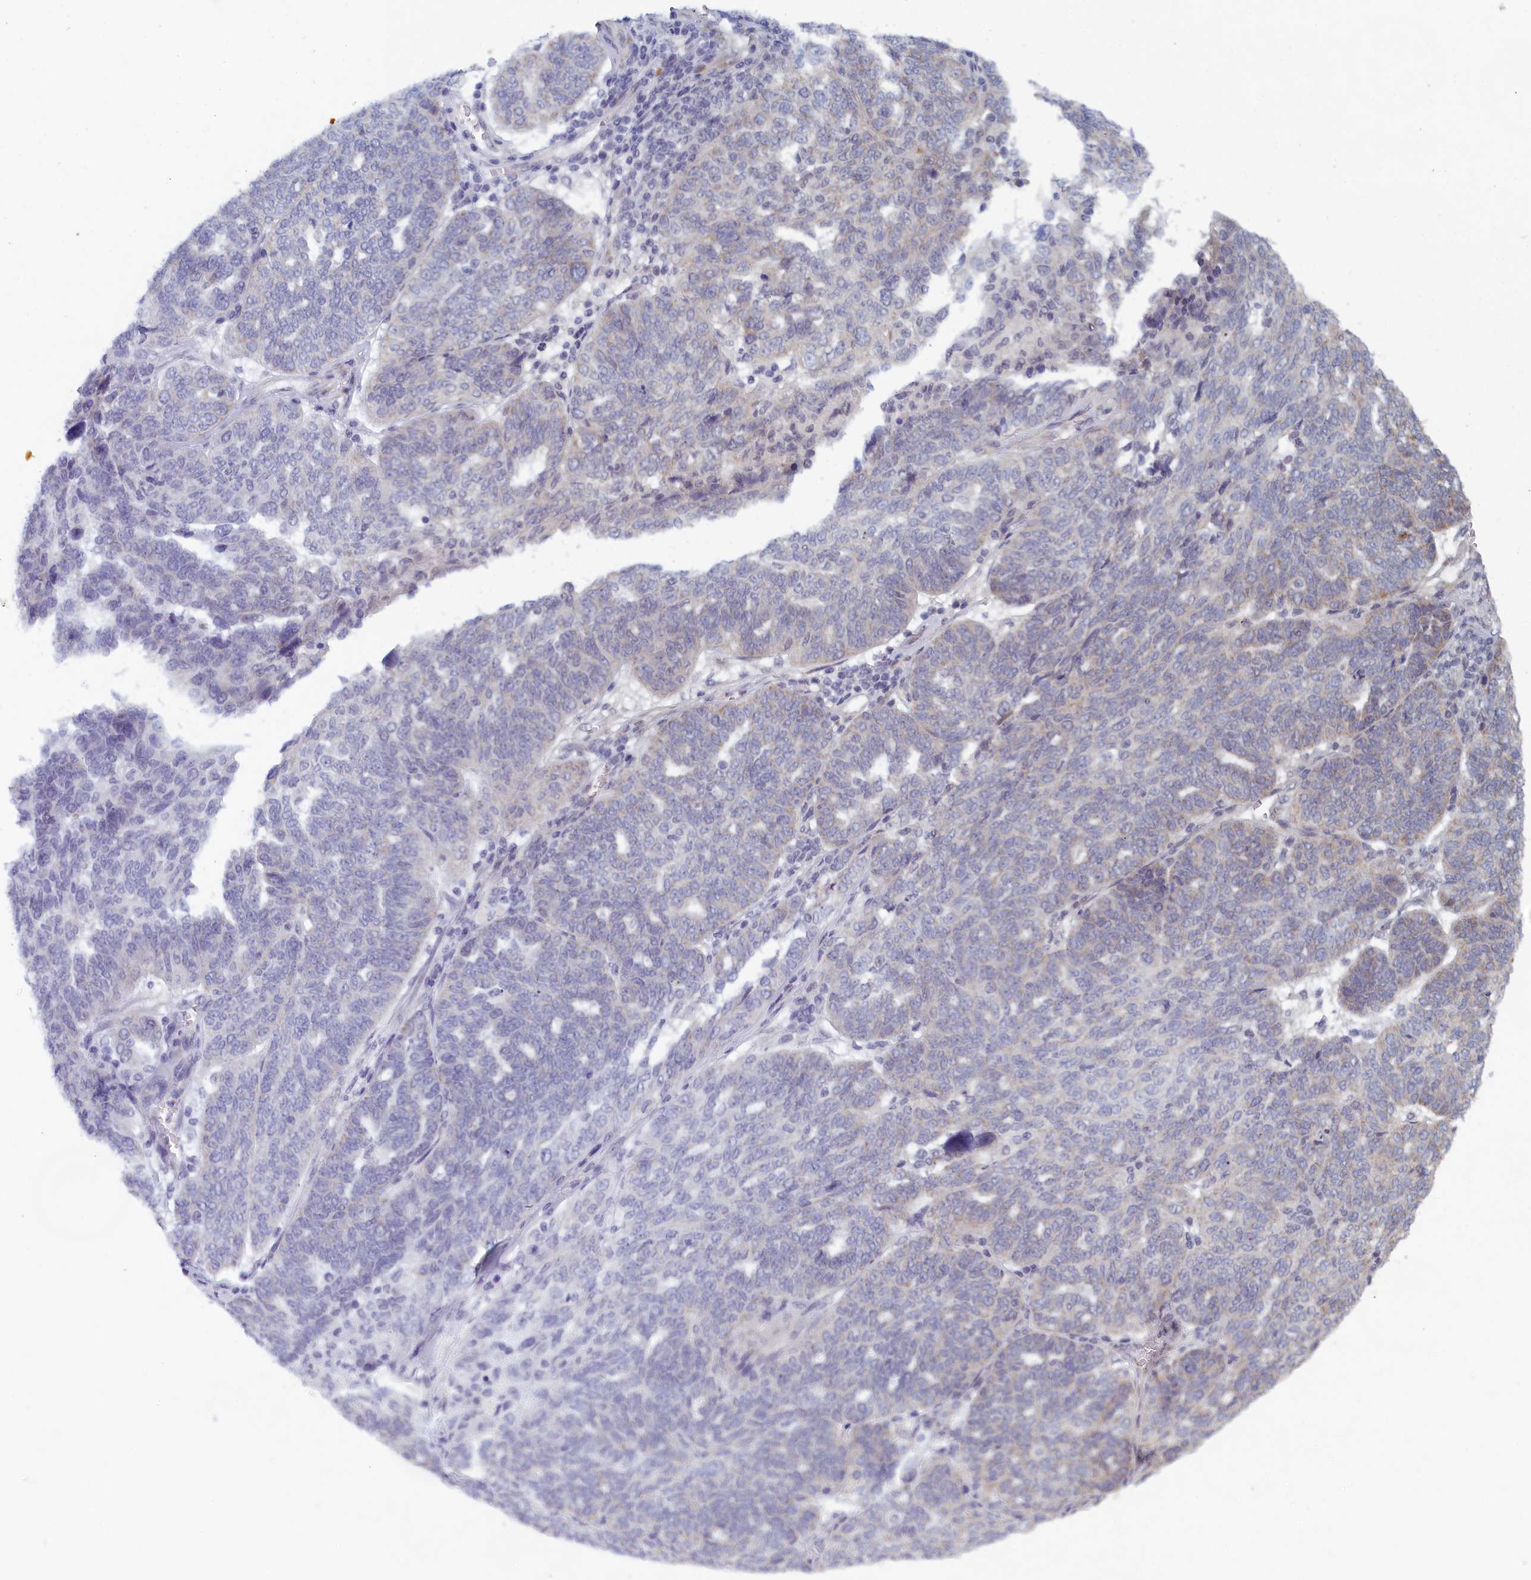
{"staining": {"intensity": "negative", "quantity": "none", "location": "none"}, "tissue": "ovarian cancer", "cell_type": "Tumor cells", "image_type": "cancer", "snomed": [{"axis": "morphology", "description": "Cystadenocarcinoma, serous, NOS"}, {"axis": "topography", "description": "Ovary"}], "caption": "This is an immunohistochemistry image of ovarian cancer. There is no positivity in tumor cells.", "gene": "DNAJC17", "patient": {"sex": "female", "age": 59}}